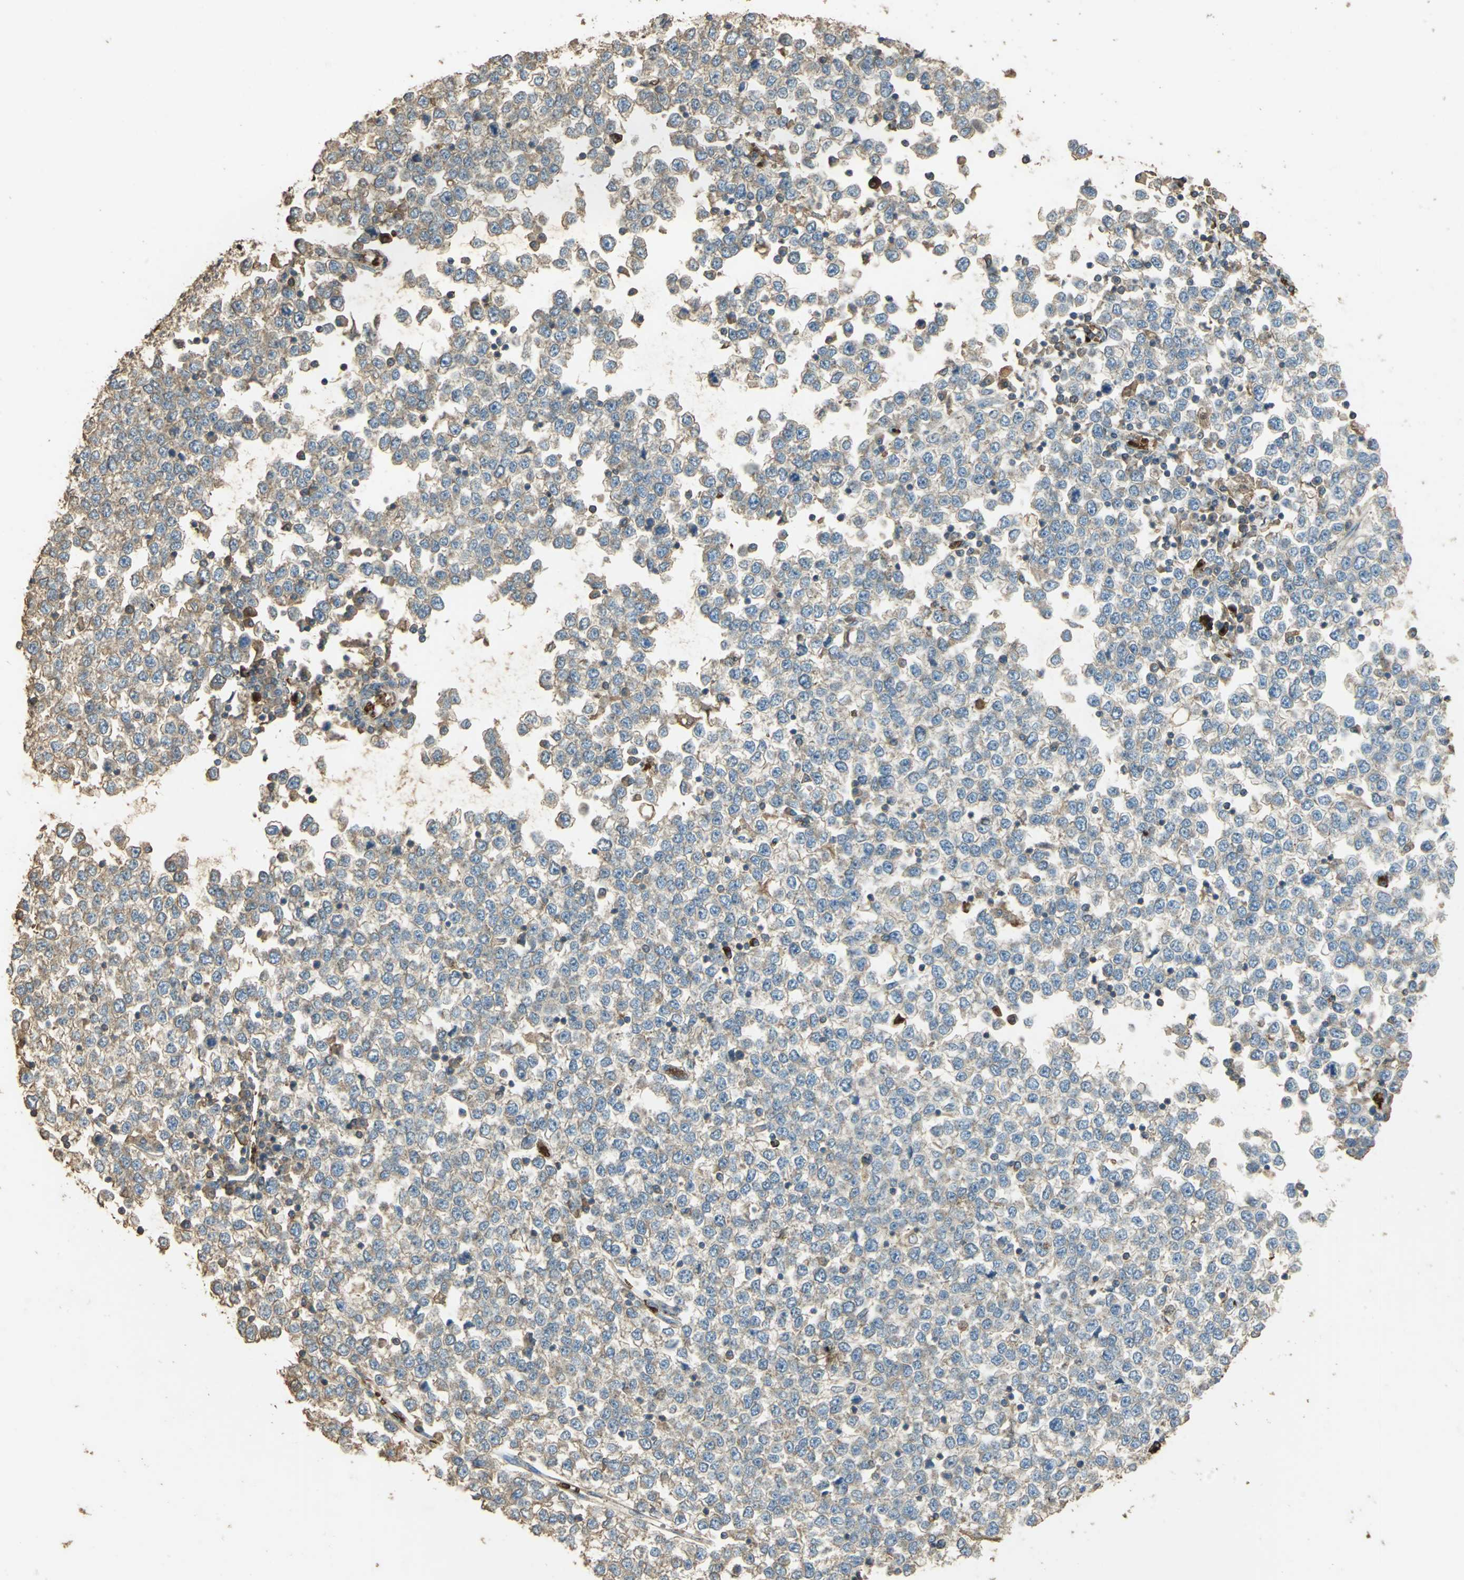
{"staining": {"intensity": "weak", "quantity": ">75%", "location": "cytoplasmic/membranous"}, "tissue": "testis cancer", "cell_type": "Tumor cells", "image_type": "cancer", "snomed": [{"axis": "morphology", "description": "Seminoma, NOS"}, {"axis": "topography", "description": "Testis"}], "caption": "Tumor cells show weak cytoplasmic/membranous staining in about >75% of cells in testis cancer.", "gene": "TRAPPC2", "patient": {"sex": "male", "age": 65}}